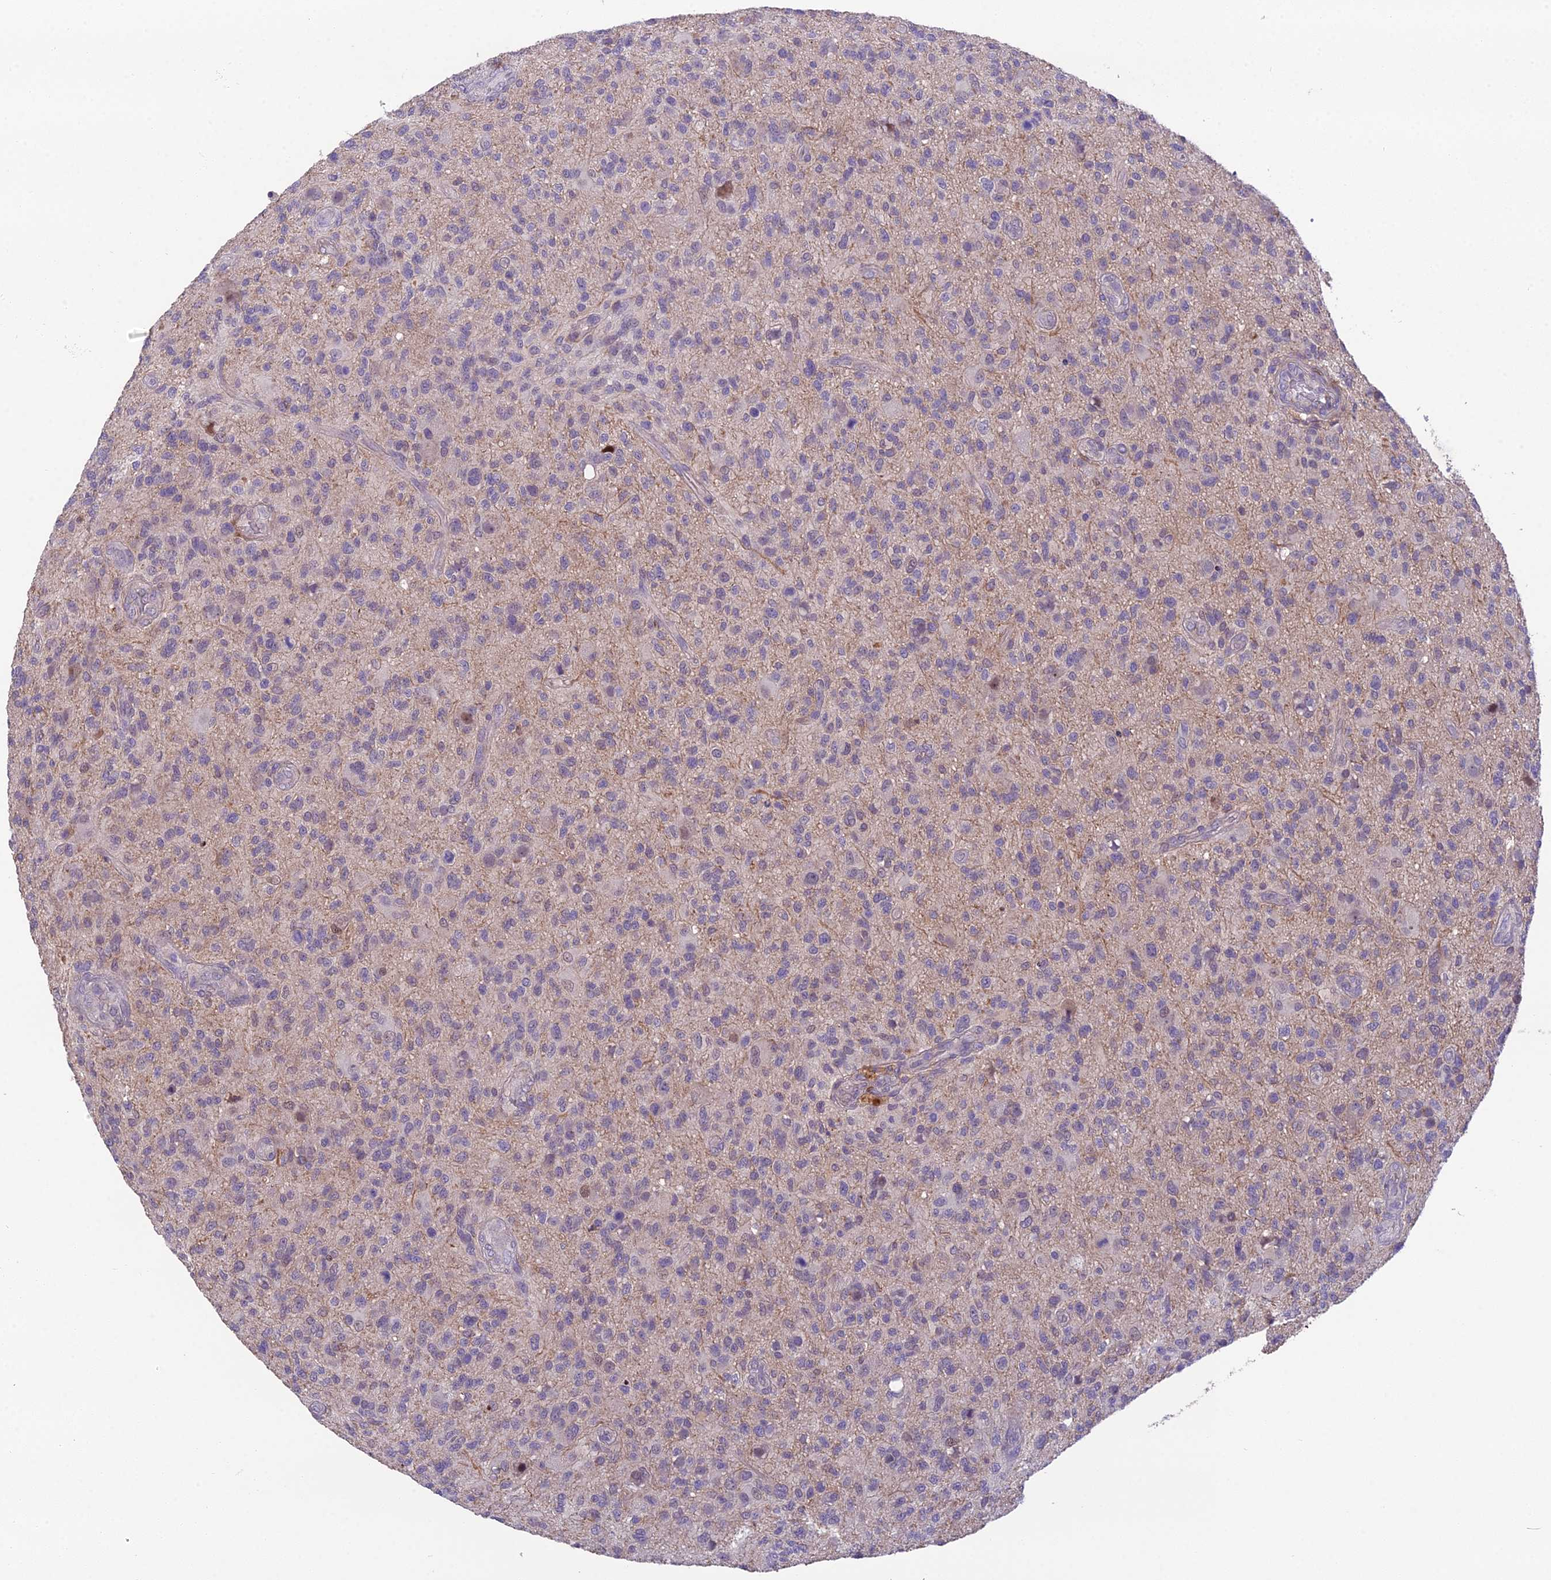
{"staining": {"intensity": "negative", "quantity": "none", "location": "none"}, "tissue": "glioma", "cell_type": "Tumor cells", "image_type": "cancer", "snomed": [{"axis": "morphology", "description": "Glioma, malignant, High grade"}, {"axis": "topography", "description": "Brain"}], "caption": "An image of human glioma is negative for staining in tumor cells. (DAB immunohistochemistry with hematoxylin counter stain).", "gene": "PUS10", "patient": {"sex": "male", "age": 47}}